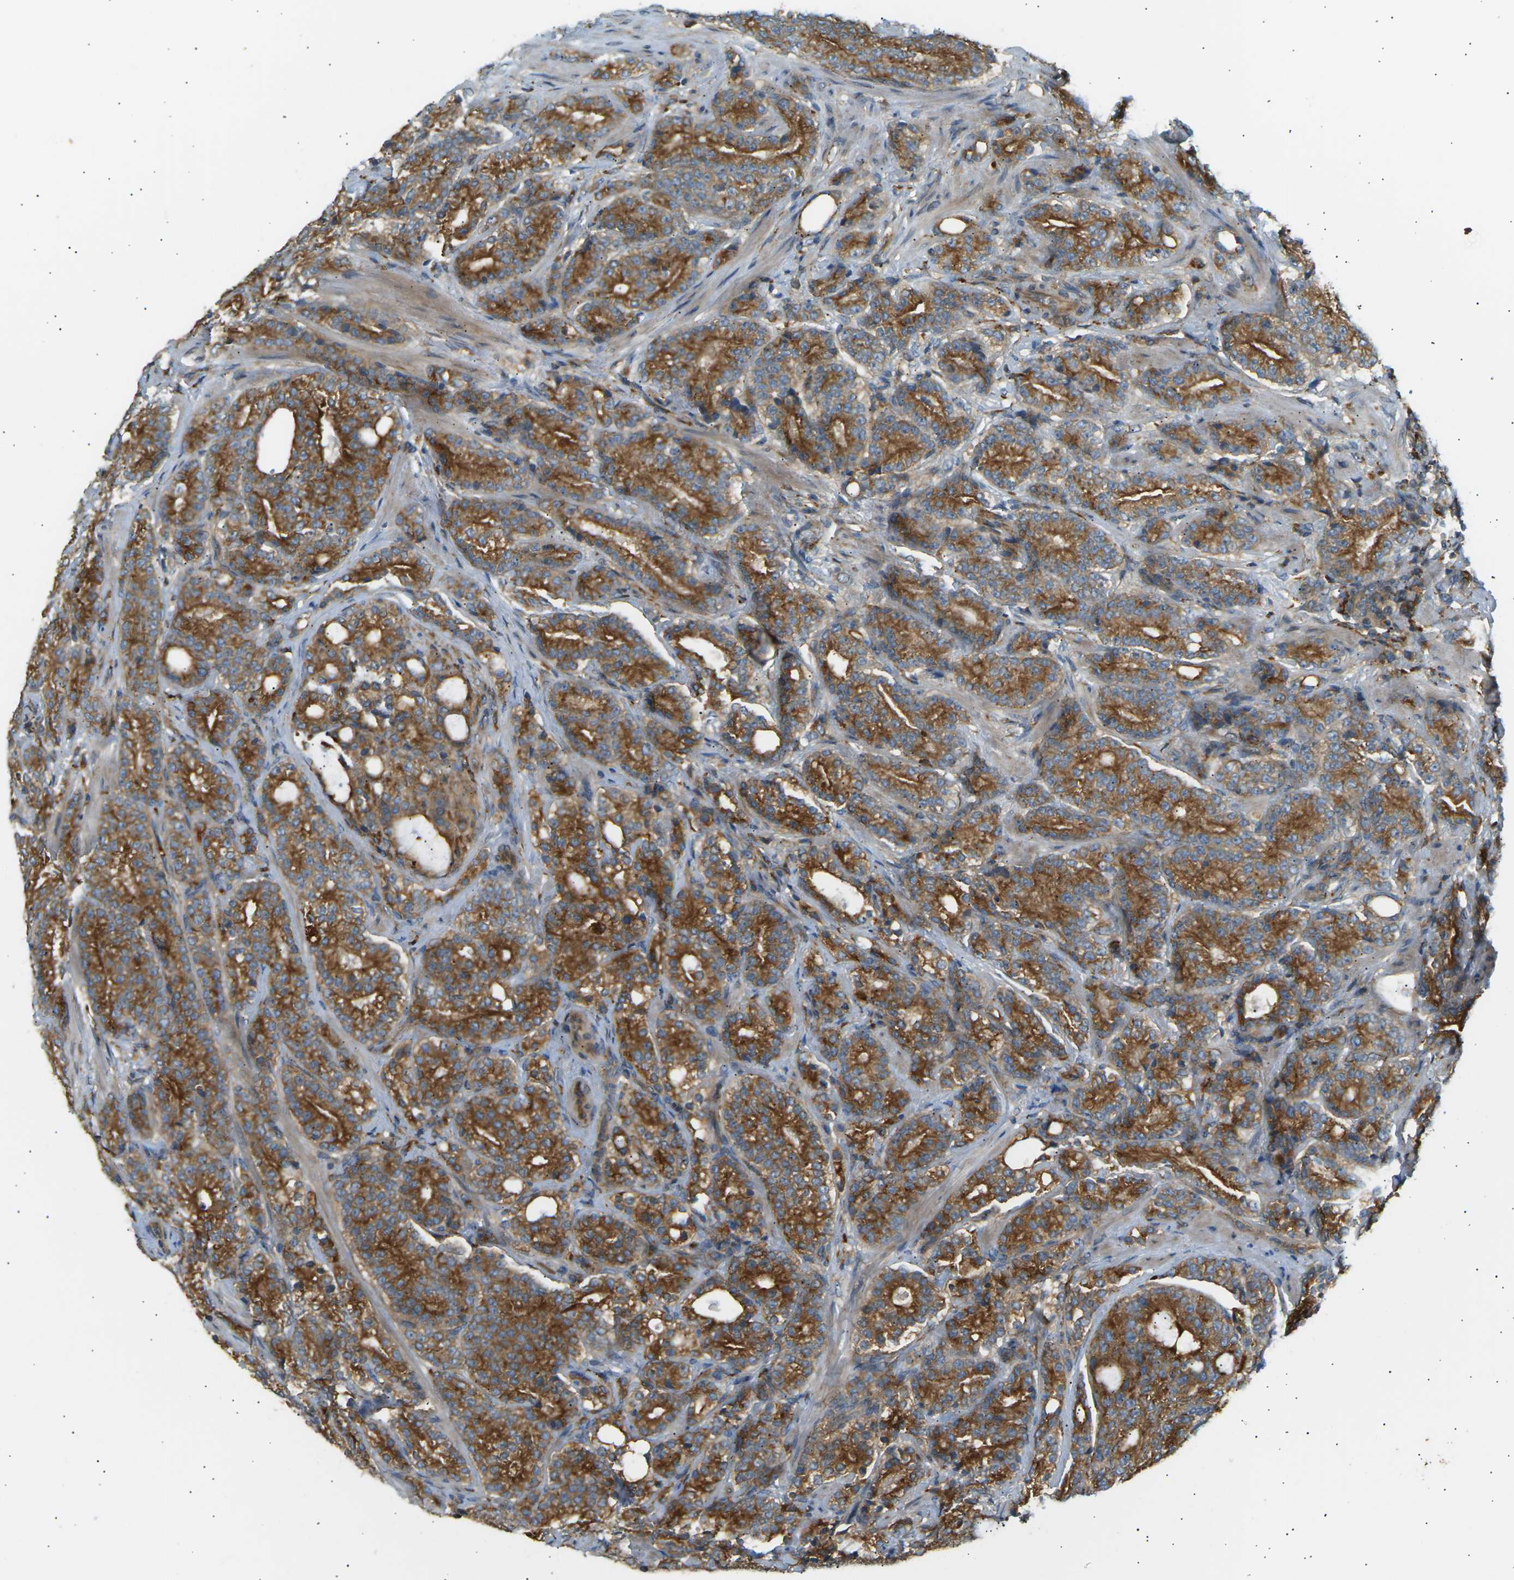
{"staining": {"intensity": "strong", "quantity": ">75%", "location": "cytoplasmic/membranous"}, "tissue": "prostate cancer", "cell_type": "Tumor cells", "image_type": "cancer", "snomed": [{"axis": "morphology", "description": "Adenocarcinoma, High grade"}, {"axis": "topography", "description": "Prostate"}], "caption": "This image displays immunohistochemistry (IHC) staining of human prostate cancer (adenocarcinoma (high-grade)), with high strong cytoplasmic/membranous positivity in about >75% of tumor cells.", "gene": "CDK17", "patient": {"sex": "male", "age": 61}}